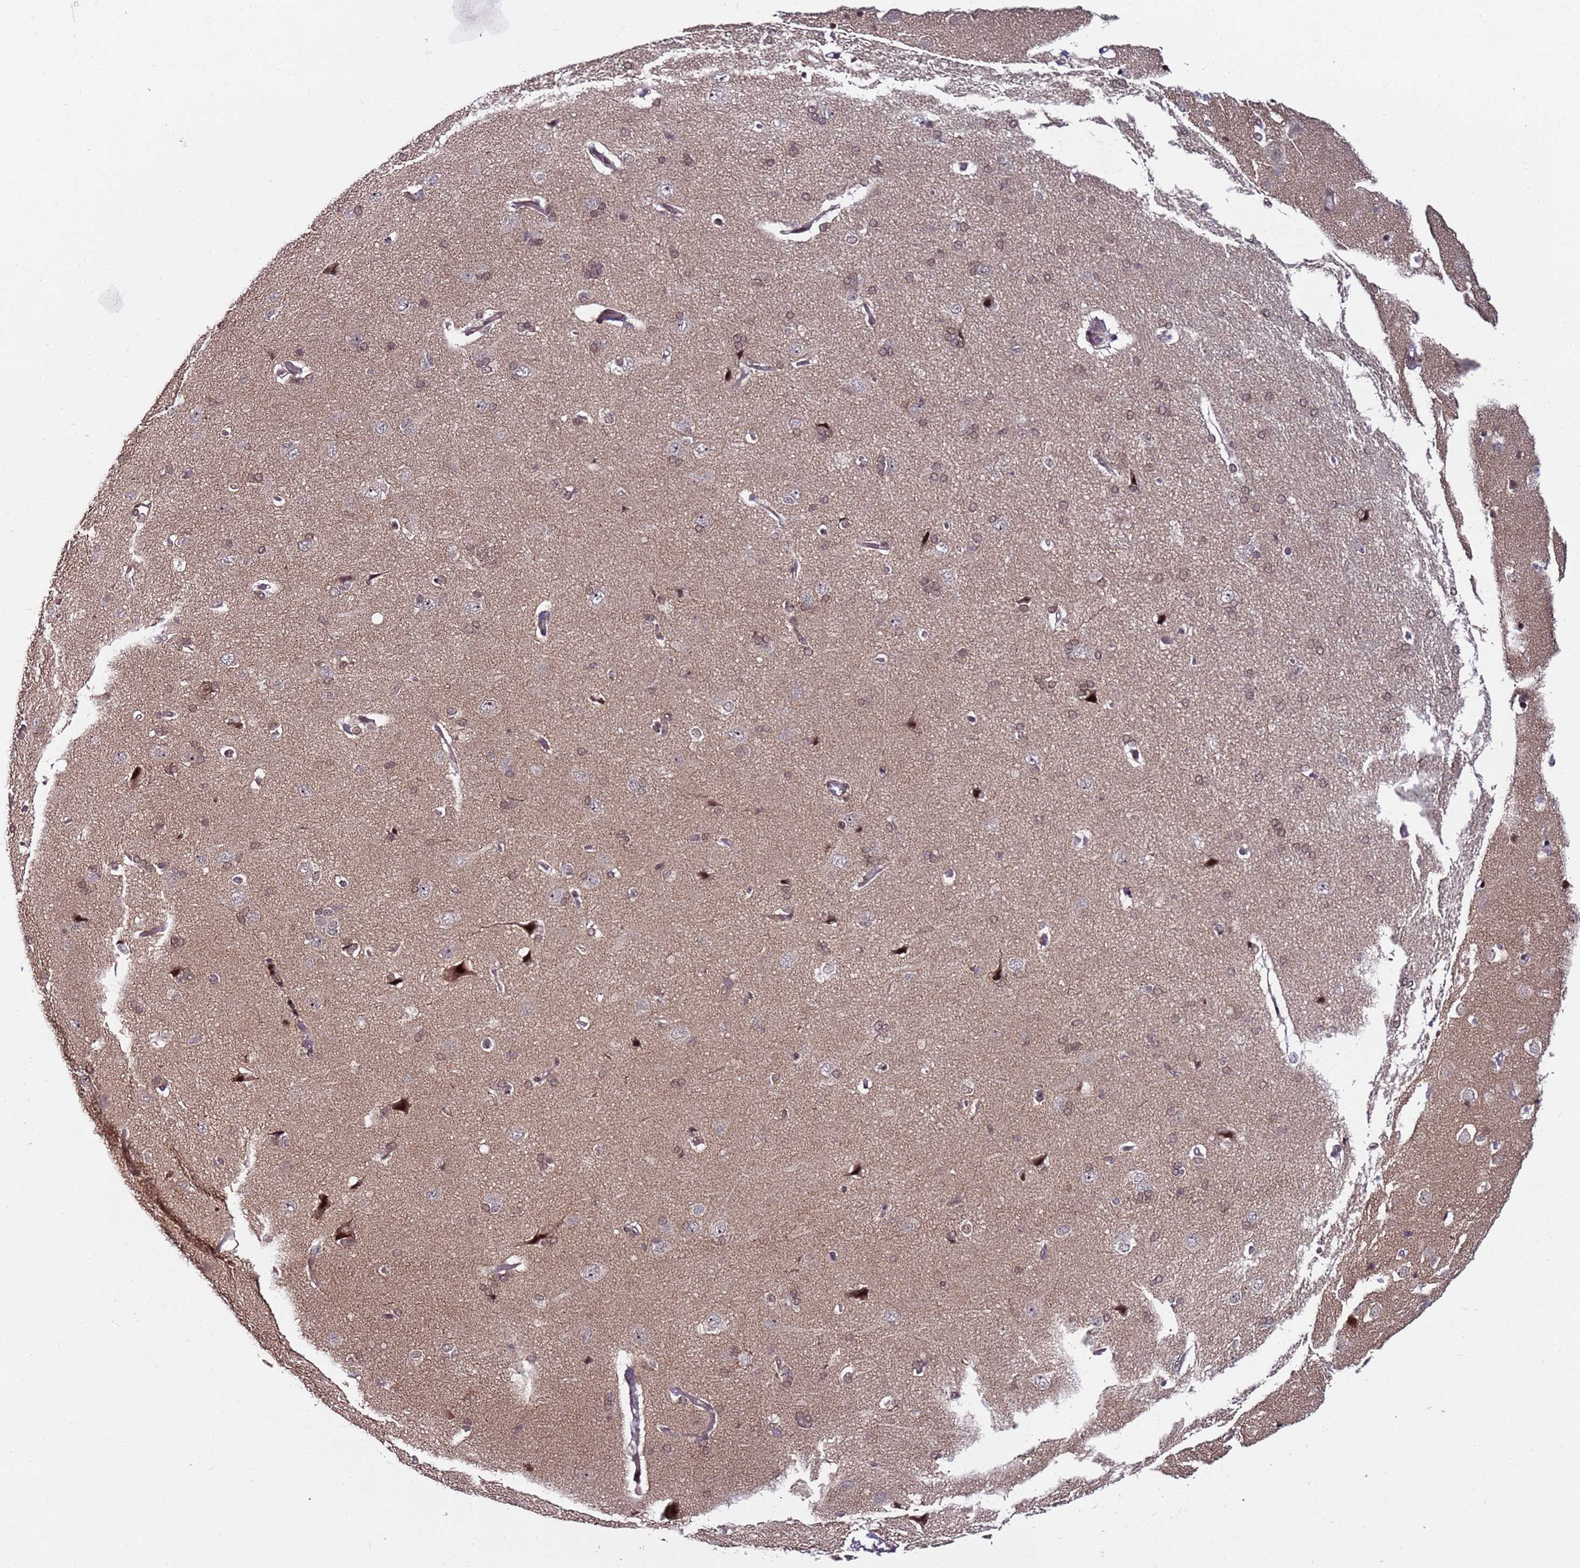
{"staining": {"intensity": "negative", "quantity": "none", "location": "none"}, "tissue": "cerebral cortex", "cell_type": "Endothelial cells", "image_type": "normal", "snomed": [{"axis": "morphology", "description": "Normal tissue, NOS"}, {"axis": "topography", "description": "Cerebral cortex"}], "caption": "DAB (3,3'-diaminobenzidine) immunohistochemical staining of unremarkable cerebral cortex displays no significant staining in endothelial cells.", "gene": "PPM1H", "patient": {"sex": "male", "age": 62}}